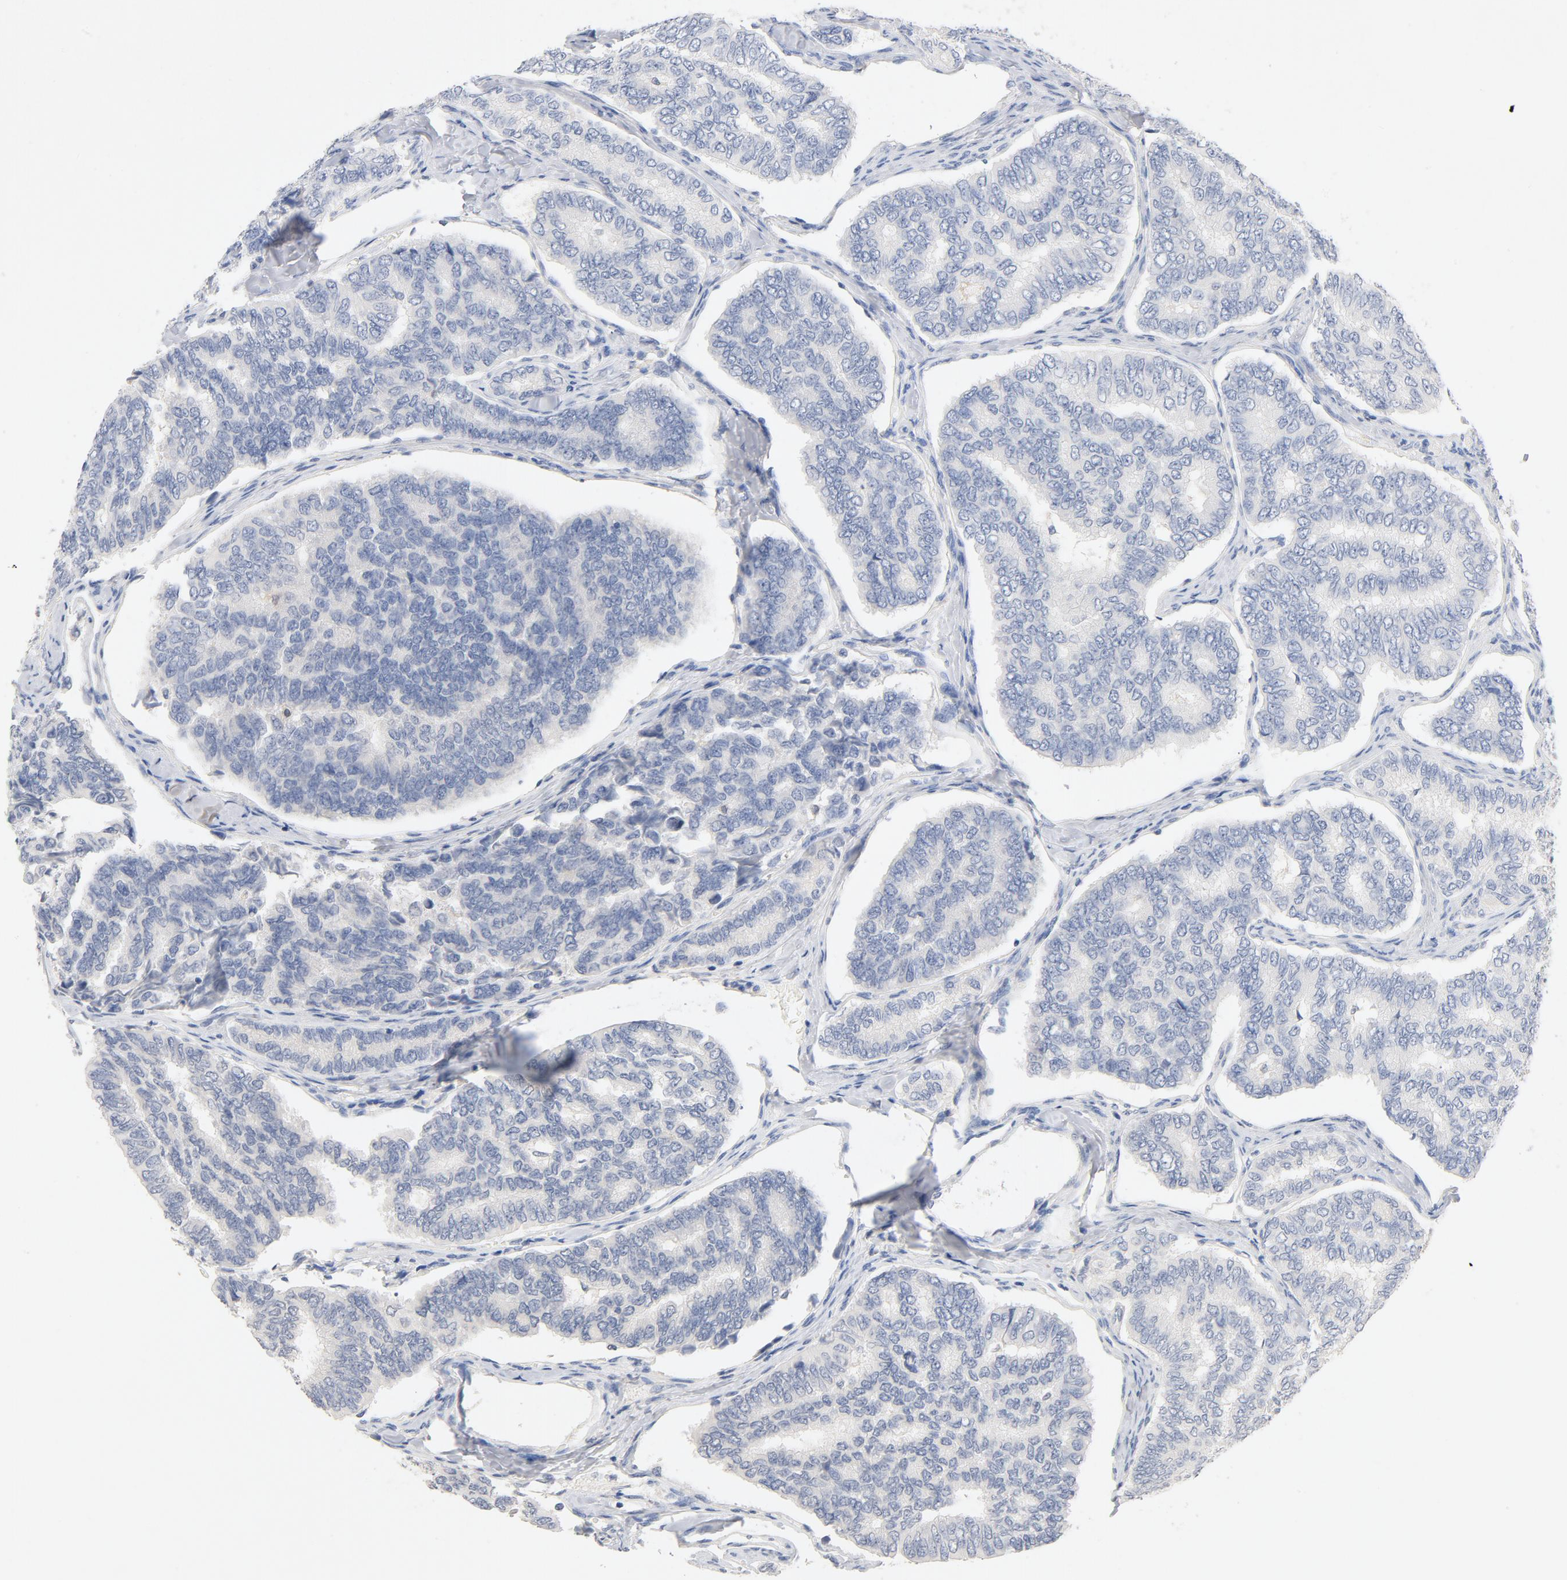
{"staining": {"intensity": "negative", "quantity": "none", "location": "none"}, "tissue": "thyroid cancer", "cell_type": "Tumor cells", "image_type": "cancer", "snomed": [{"axis": "morphology", "description": "Papillary adenocarcinoma, NOS"}, {"axis": "topography", "description": "Thyroid gland"}], "caption": "Histopathology image shows no protein positivity in tumor cells of thyroid cancer (papillary adenocarcinoma) tissue.", "gene": "STAT1", "patient": {"sex": "female", "age": 35}}